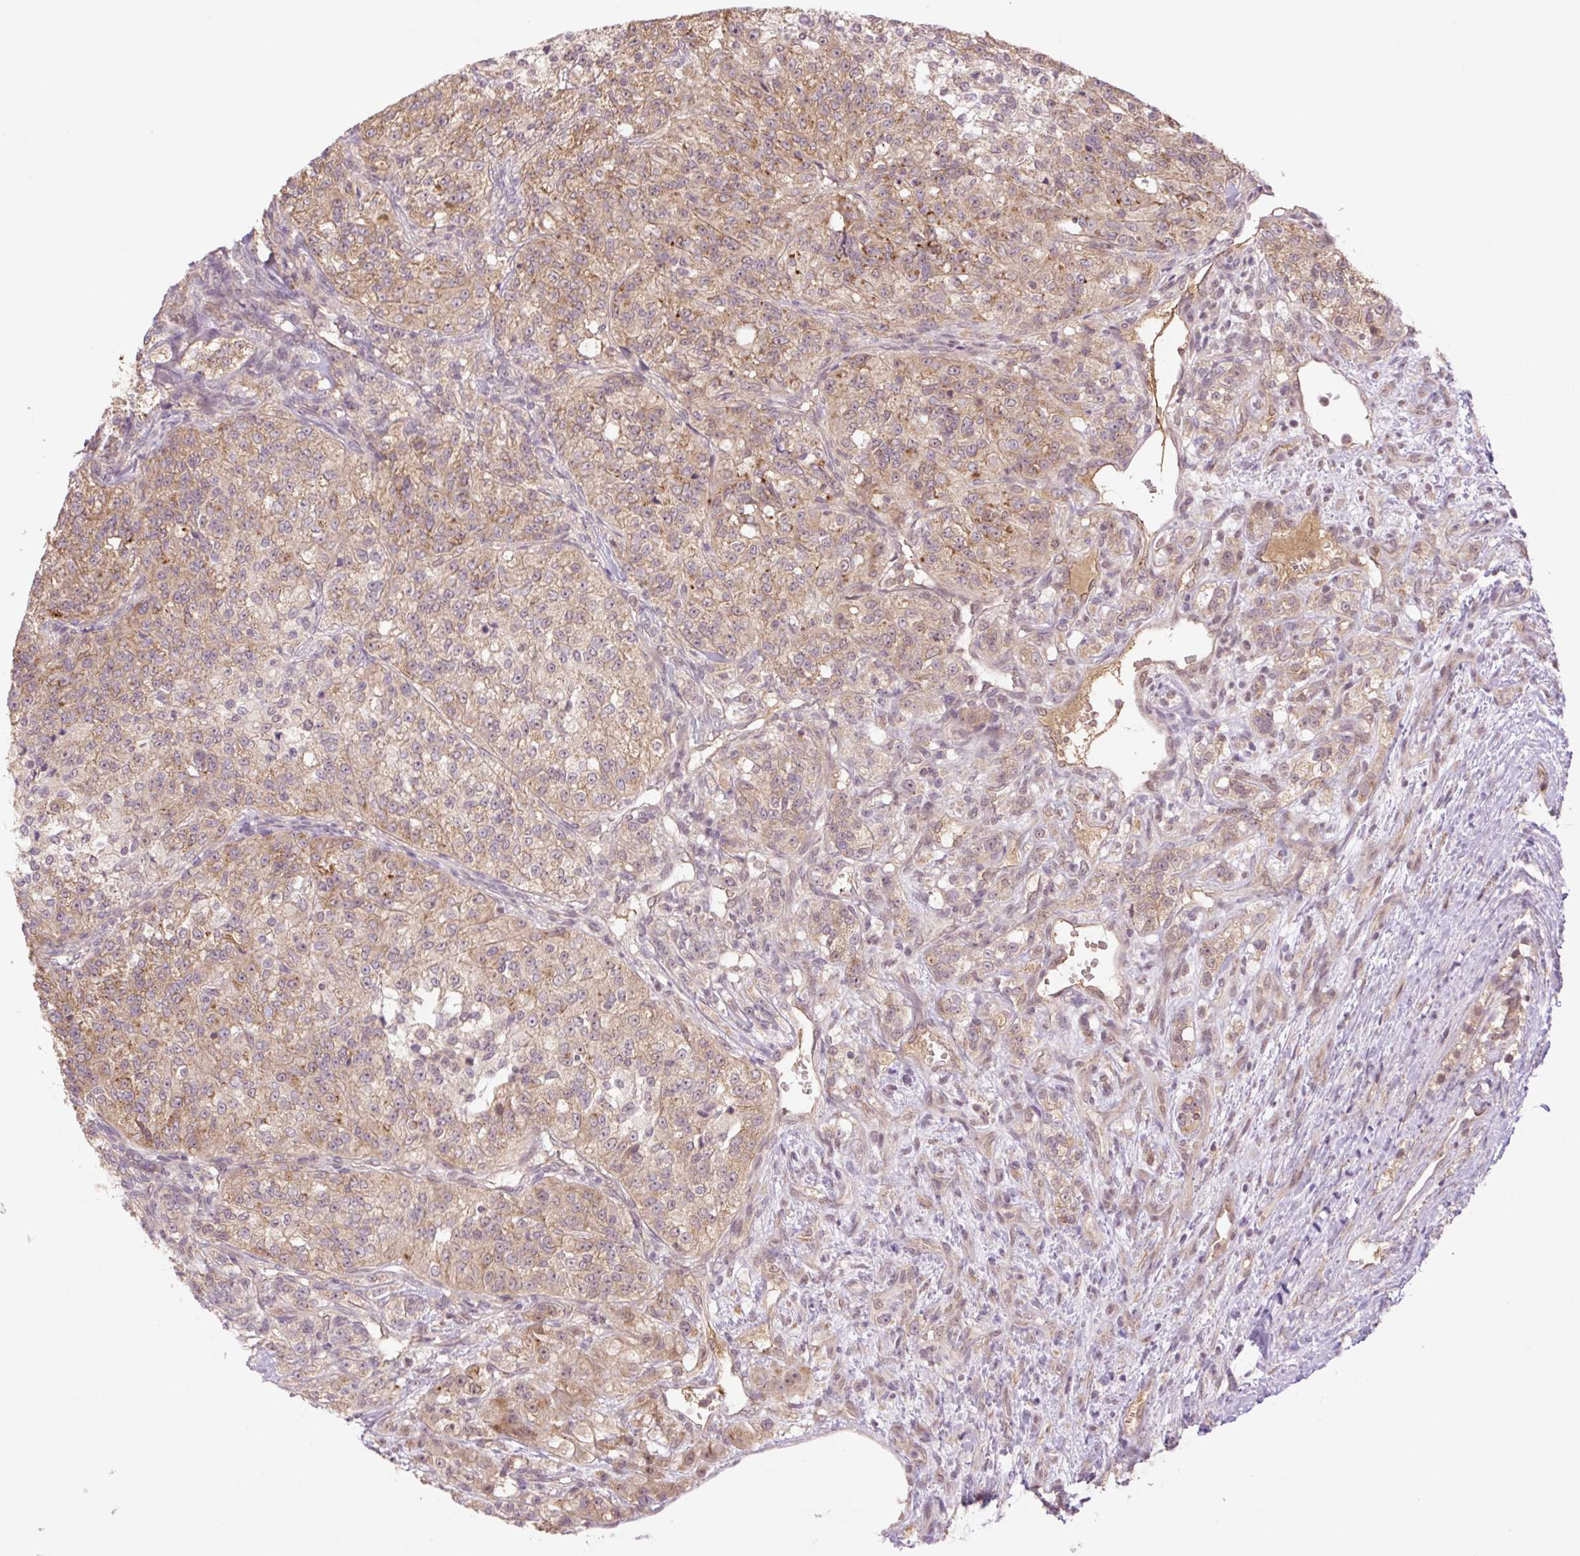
{"staining": {"intensity": "weak", "quantity": ">75%", "location": "cytoplasmic/membranous"}, "tissue": "renal cancer", "cell_type": "Tumor cells", "image_type": "cancer", "snomed": [{"axis": "morphology", "description": "Adenocarcinoma, NOS"}, {"axis": "topography", "description": "Kidney"}], "caption": "Protein analysis of renal cancer tissue shows weak cytoplasmic/membranous expression in about >75% of tumor cells.", "gene": "YJU2B", "patient": {"sex": "female", "age": 63}}